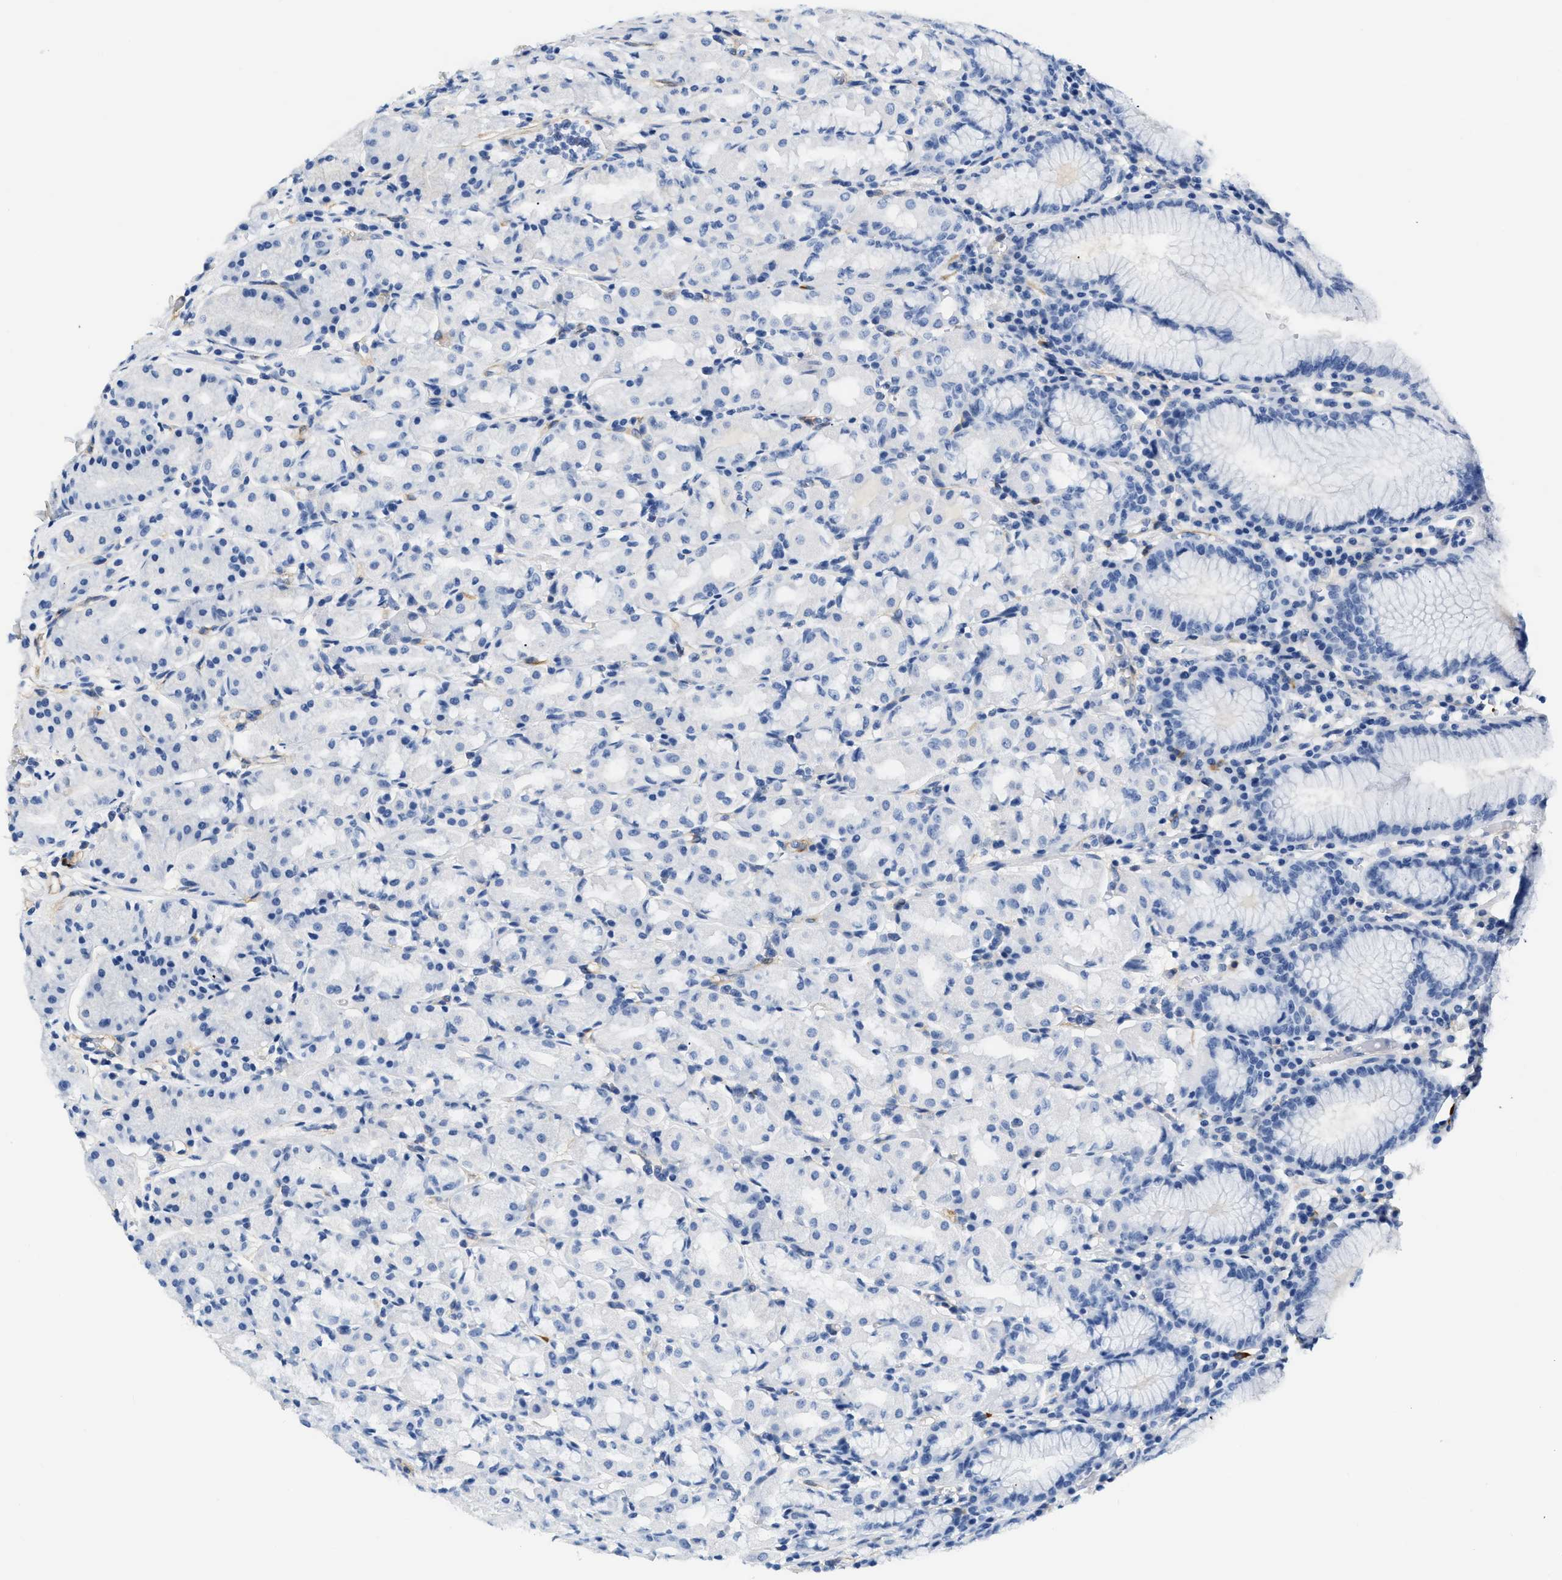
{"staining": {"intensity": "negative", "quantity": "none", "location": "none"}, "tissue": "stomach", "cell_type": "Glandular cells", "image_type": "normal", "snomed": [{"axis": "morphology", "description": "Normal tissue, NOS"}, {"axis": "topography", "description": "Stomach"}, {"axis": "topography", "description": "Stomach, lower"}], "caption": "IHC image of normal stomach: stomach stained with DAB (3,3'-diaminobenzidine) shows no significant protein staining in glandular cells.", "gene": "PDGFRB", "patient": {"sex": "female", "age": 56}}